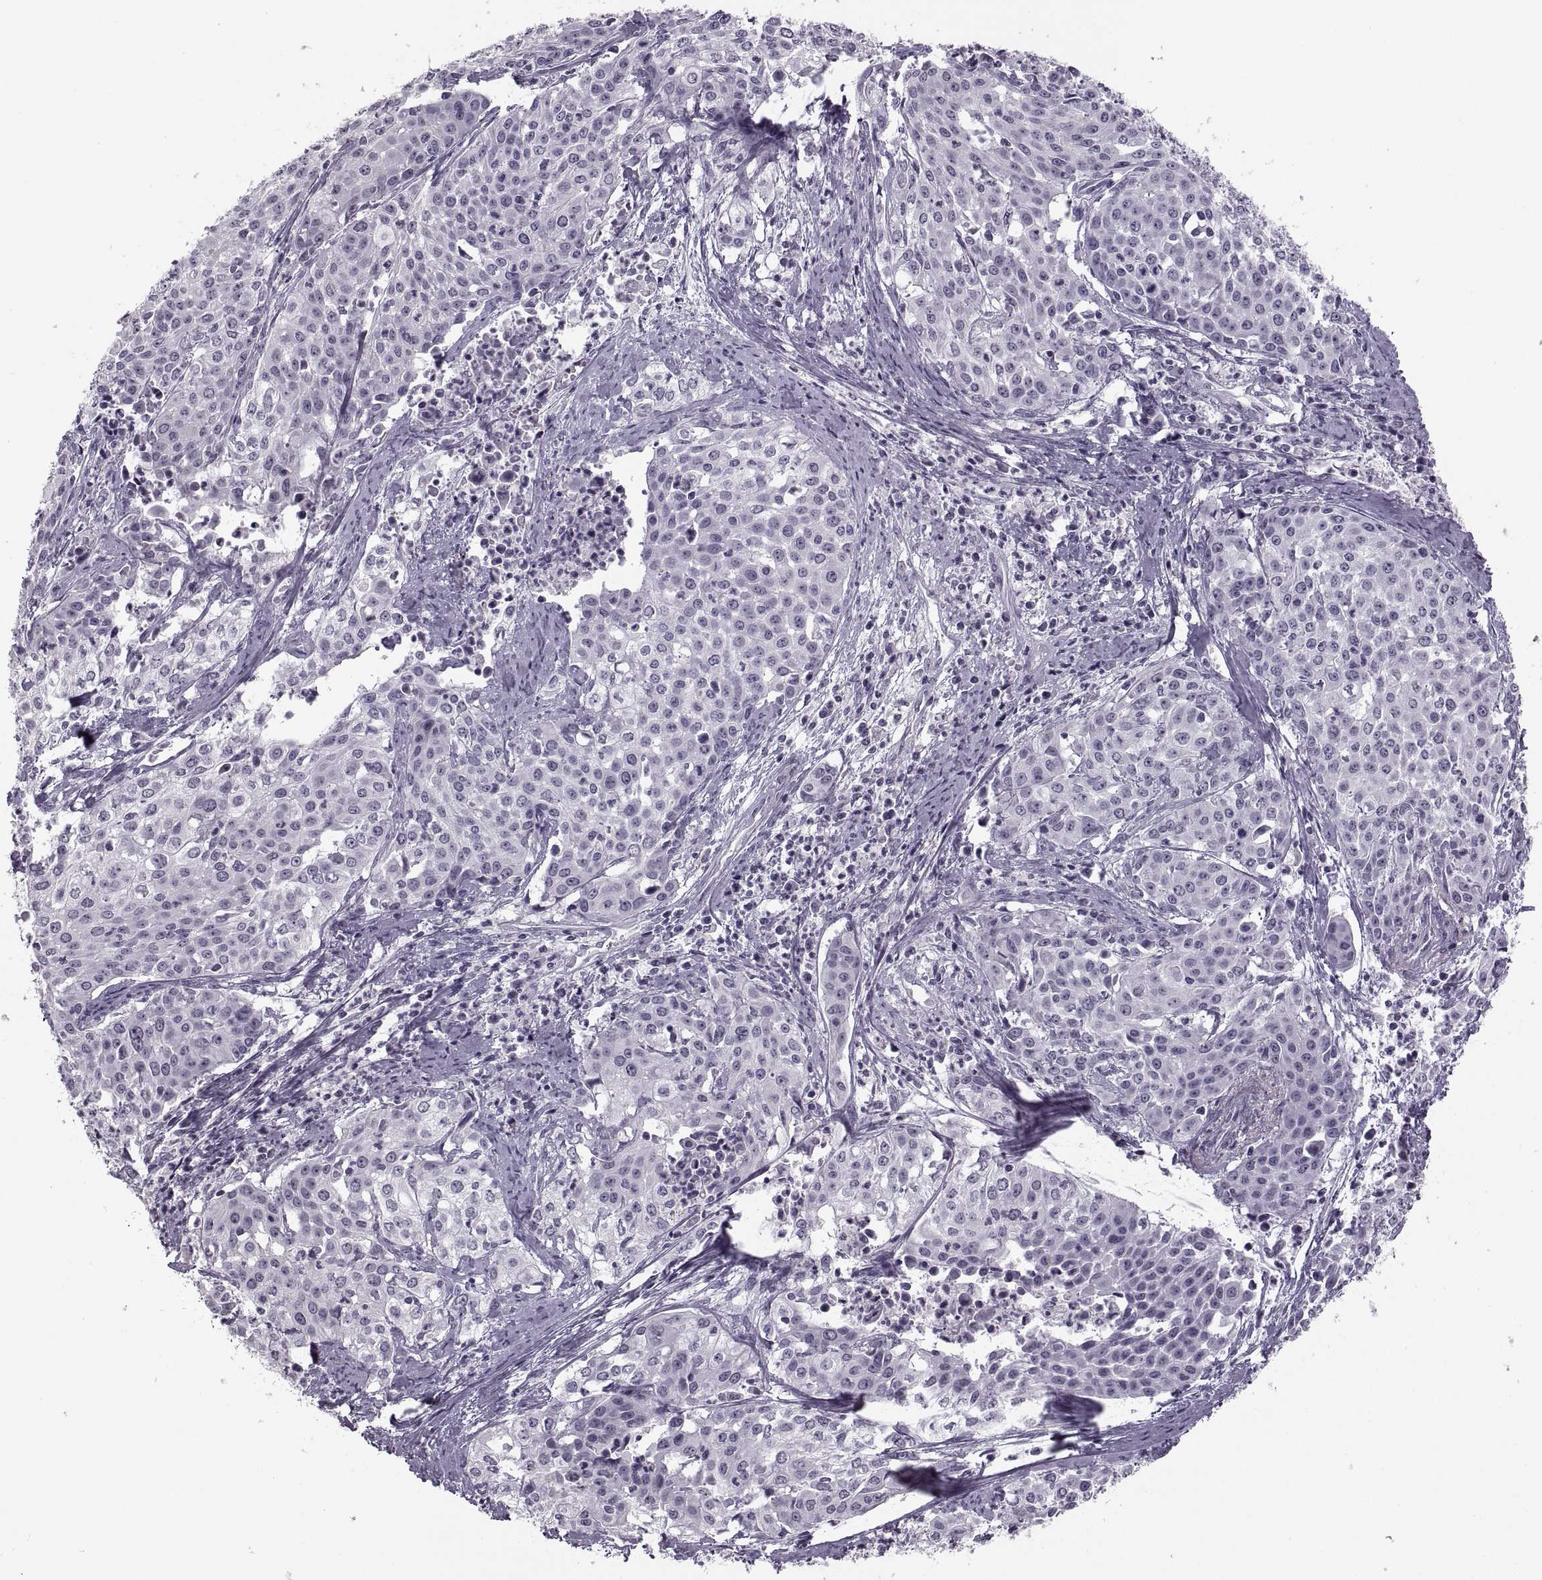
{"staining": {"intensity": "negative", "quantity": "none", "location": "none"}, "tissue": "cervical cancer", "cell_type": "Tumor cells", "image_type": "cancer", "snomed": [{"axis": "morphology", "description": "Squamous cell carcinoma, NOS"}, {"axis": "topography", "description": "Cervix"}], "caption": "Image shows no significant protein staining in tumor cells of squamous cell carcinoma (cervical).", "gene": "PAGE5", "patient": {"sex": "female", "age": 39}}